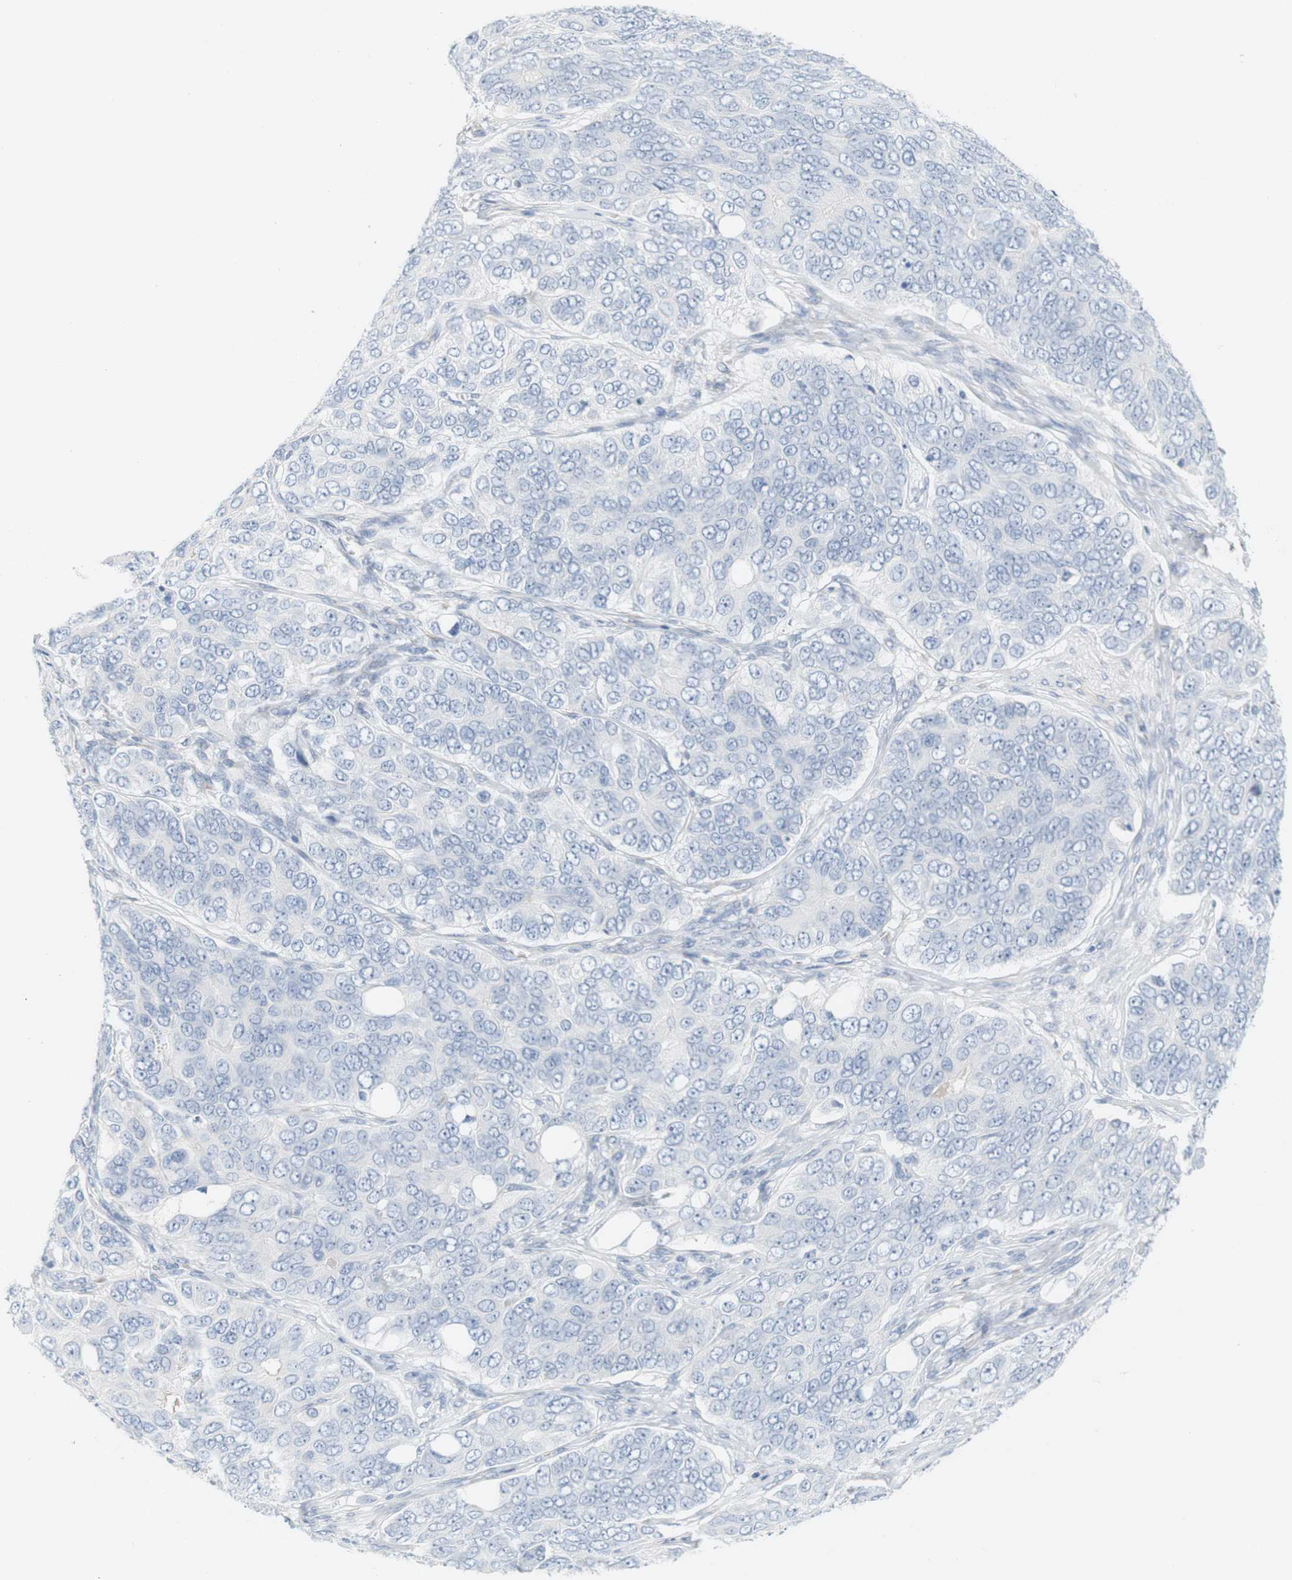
{"staining": {"intensity": "negative", "quantity": "none", "location": "none"}, "tissue": "ovarian cancer", "cell_type": "Tumor cells", "image_type": "cancer", "snomed": [{"axis": "morphology", "description": "Carcinoma, endometroid"}, {"axis": "topography", "description": "Ovary"}], "caption": "Immunohistochemistry histopathology image of neoplastic tissue: human endometroid carcinoma (ovarian) stained with DAB (3,3'-diaminobenzidine) reveals no significant protein positivity in tumor cells. The staining was performed using DAB to visualize the protein expression in brown, while the nuclei were stained in blue with hematoxylin (Magnification: 20x).", "gene": "RGS9", "patient": {"sex": "female", "age": 51}}